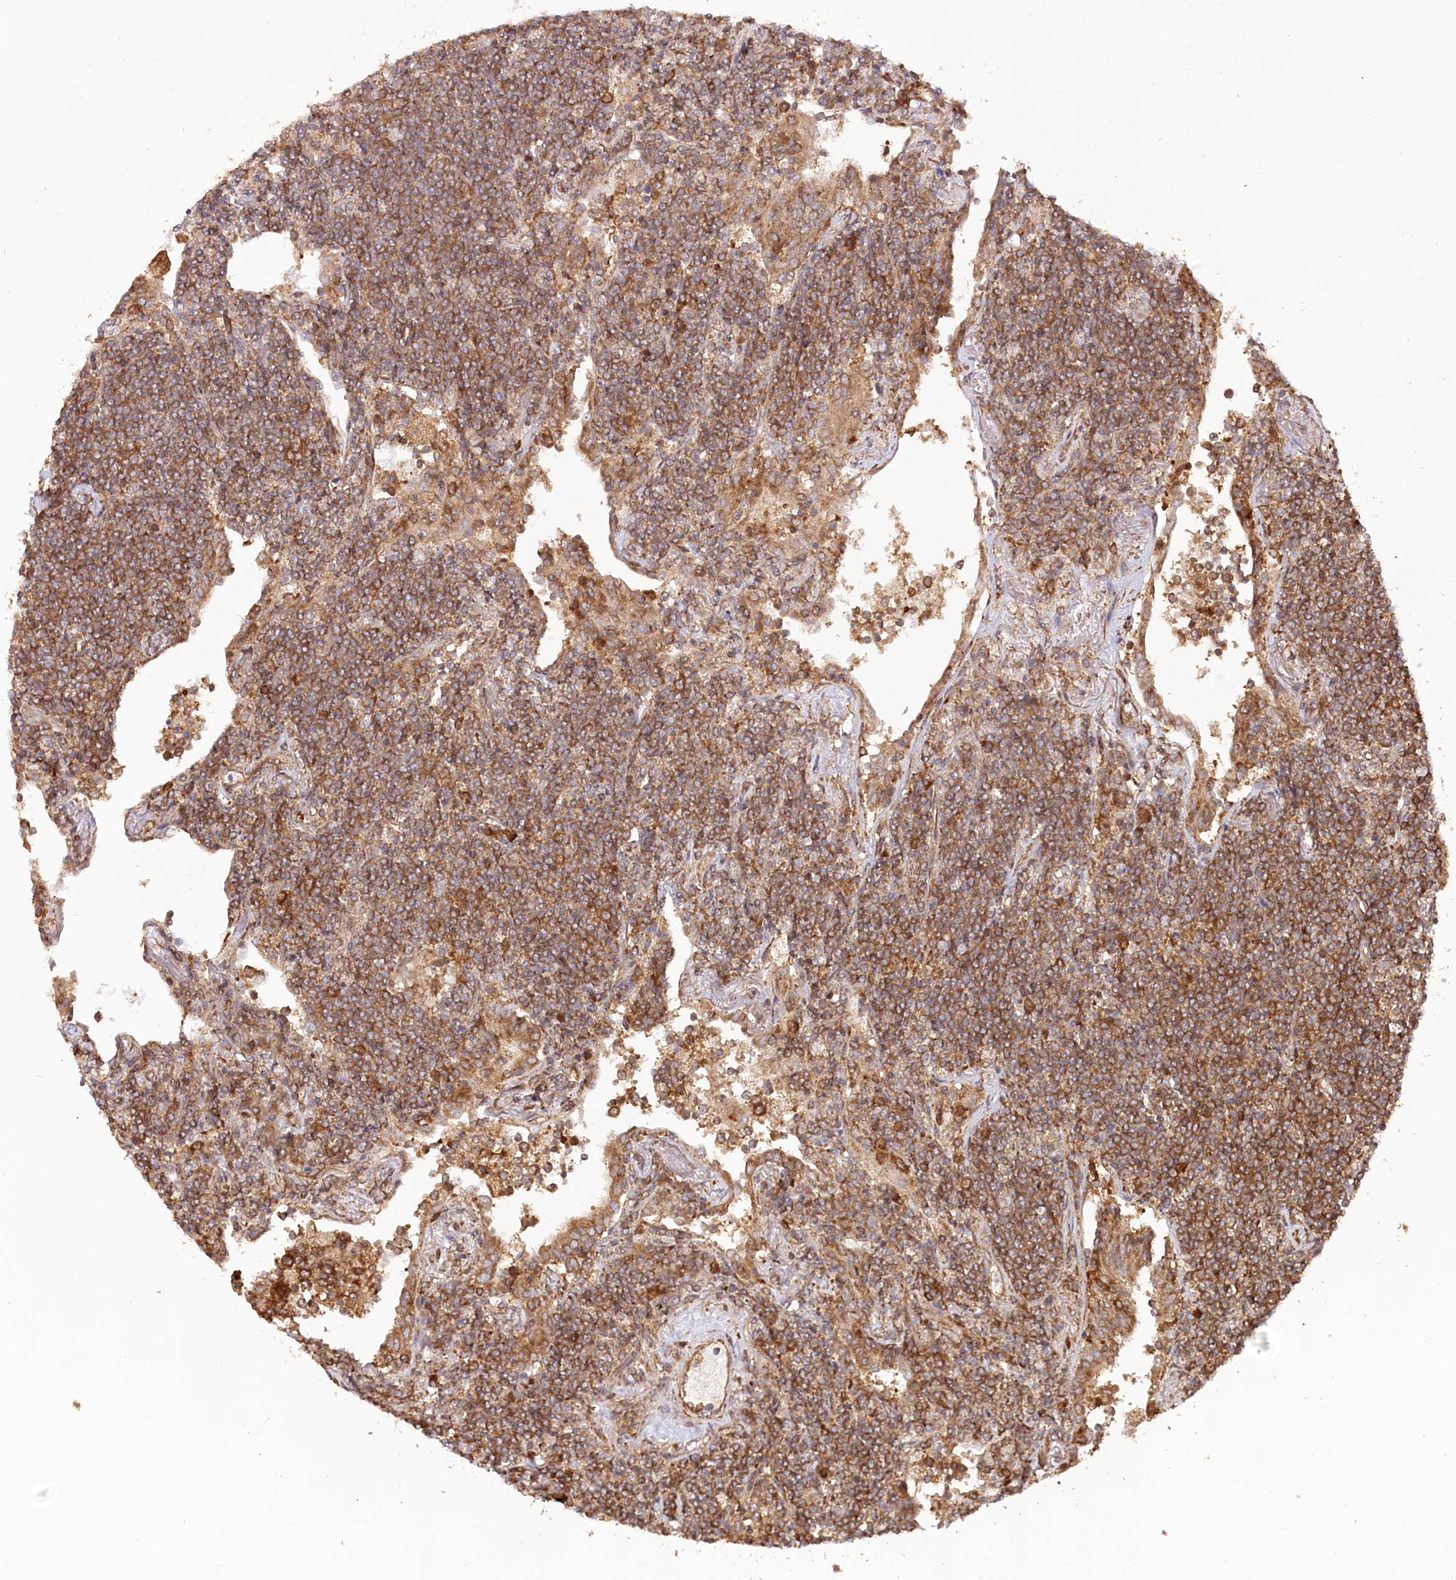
{"staining": {"intensity": "moderate", "quantity": ">75%", "location": "cytoplasmic/membranous"}, "tissue": "lymphoma", "cell_type": "Tumor cells", "image_type": "cancer", "snomed": [{"axis": "morphology", "description": "Malignant lymphoma, non-Hodgkin's type, Low grade"}, {"axis": "topography", "description": "Lung"}], "caption": "Human low-grade malignant lymphoma, non-Hodgkin's type stained for a protein (brown) shows moderate cytoplasmic/membranous positive positivity in approximately >75% of tumor cells.", "gene": "PAIP2", "patient": {"sex": "female", "age": 71}}